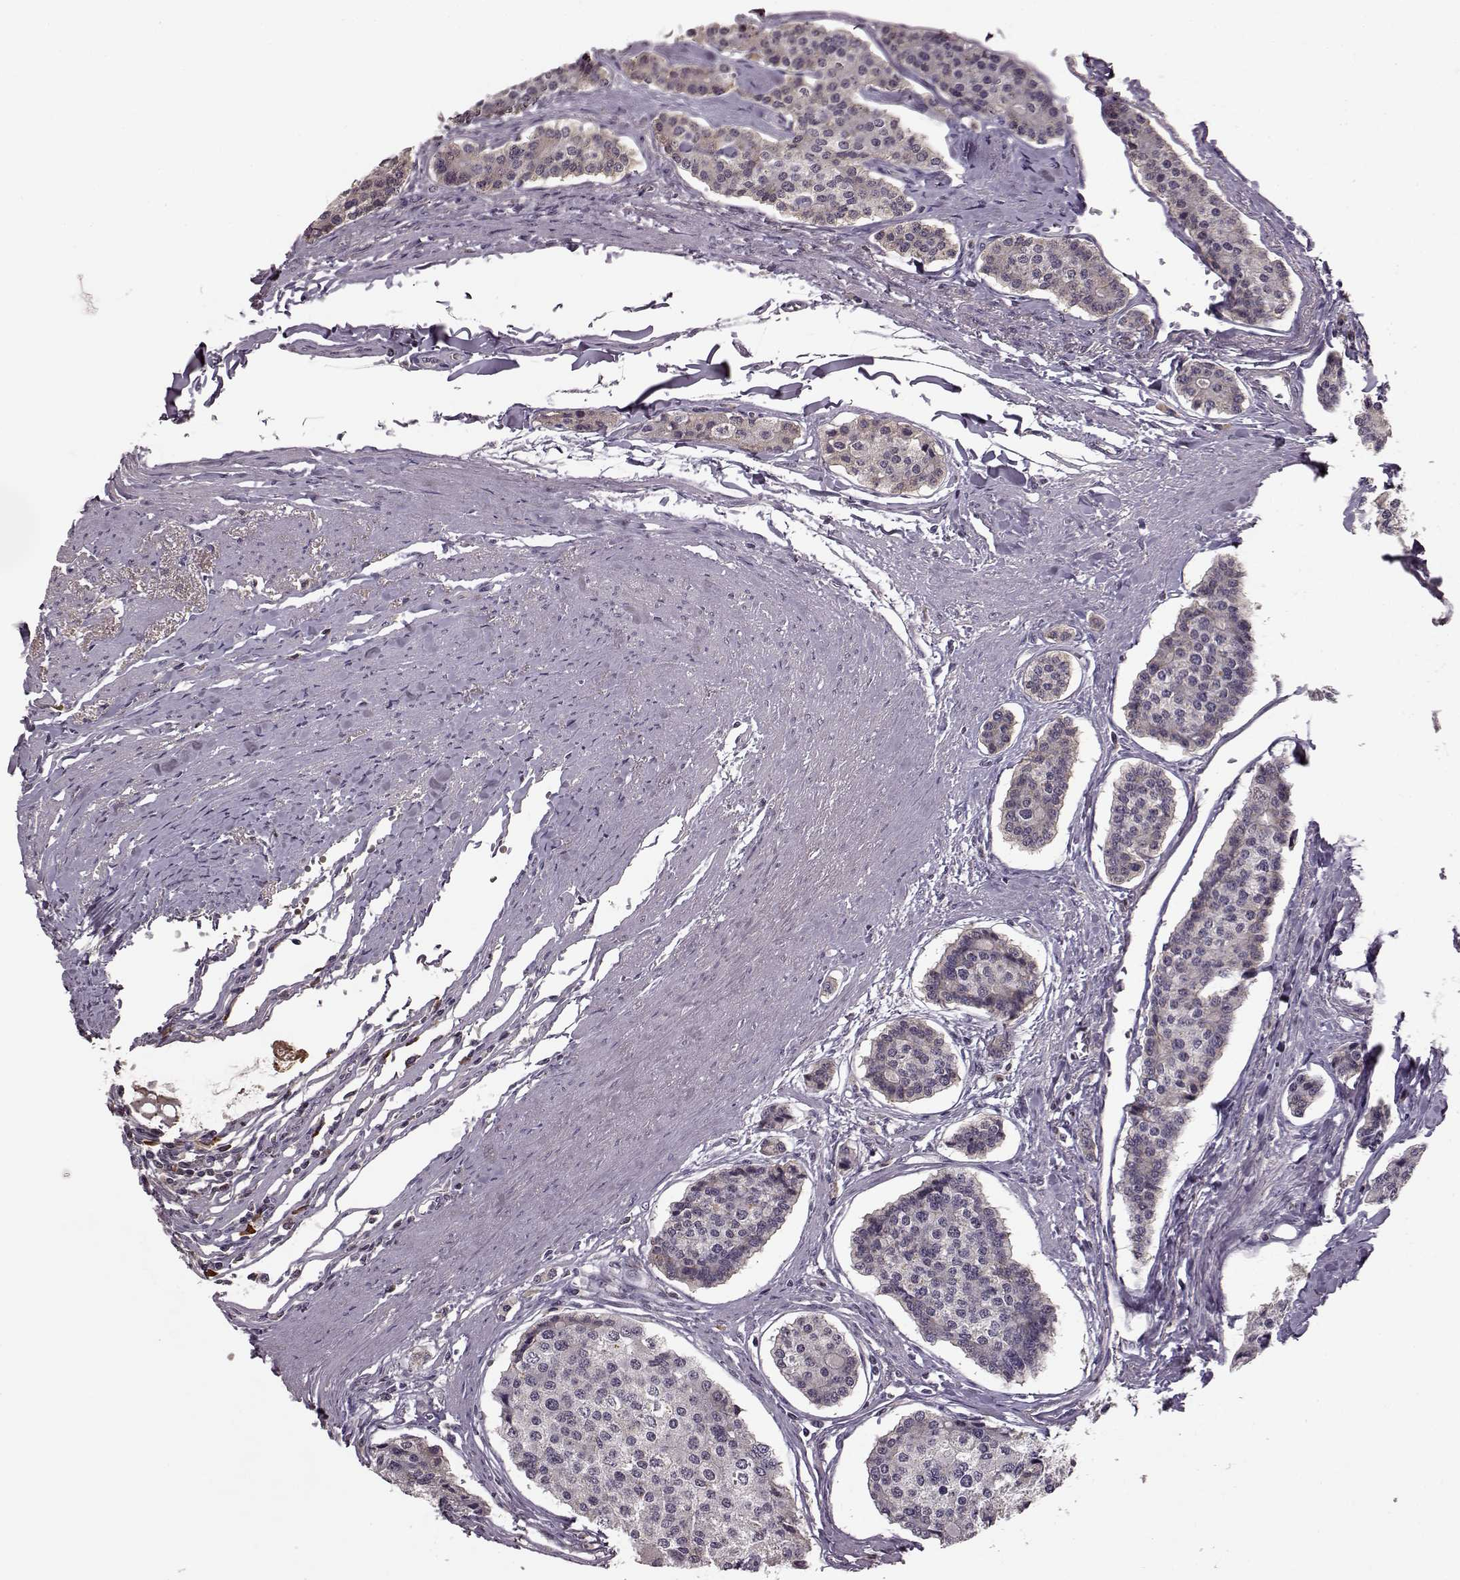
{"staining": {"intensity": "negative", "quantity": "none", "location": "none"}, "tissue": "carcinoid", "cell_type": "Tumor cells", "image_type": "cancer", "snomed": [{"axis": "morphology", "description": "Carcinoid, malignant, NOS"}, {"axis": "topography", "description": "Small intestine"}], "caption": "Immunohistochemical staining of carcinoid reveals no significant expression in tumor cells.", "gene": "NRL", "patient": {"sex": "female", "age": 65}}